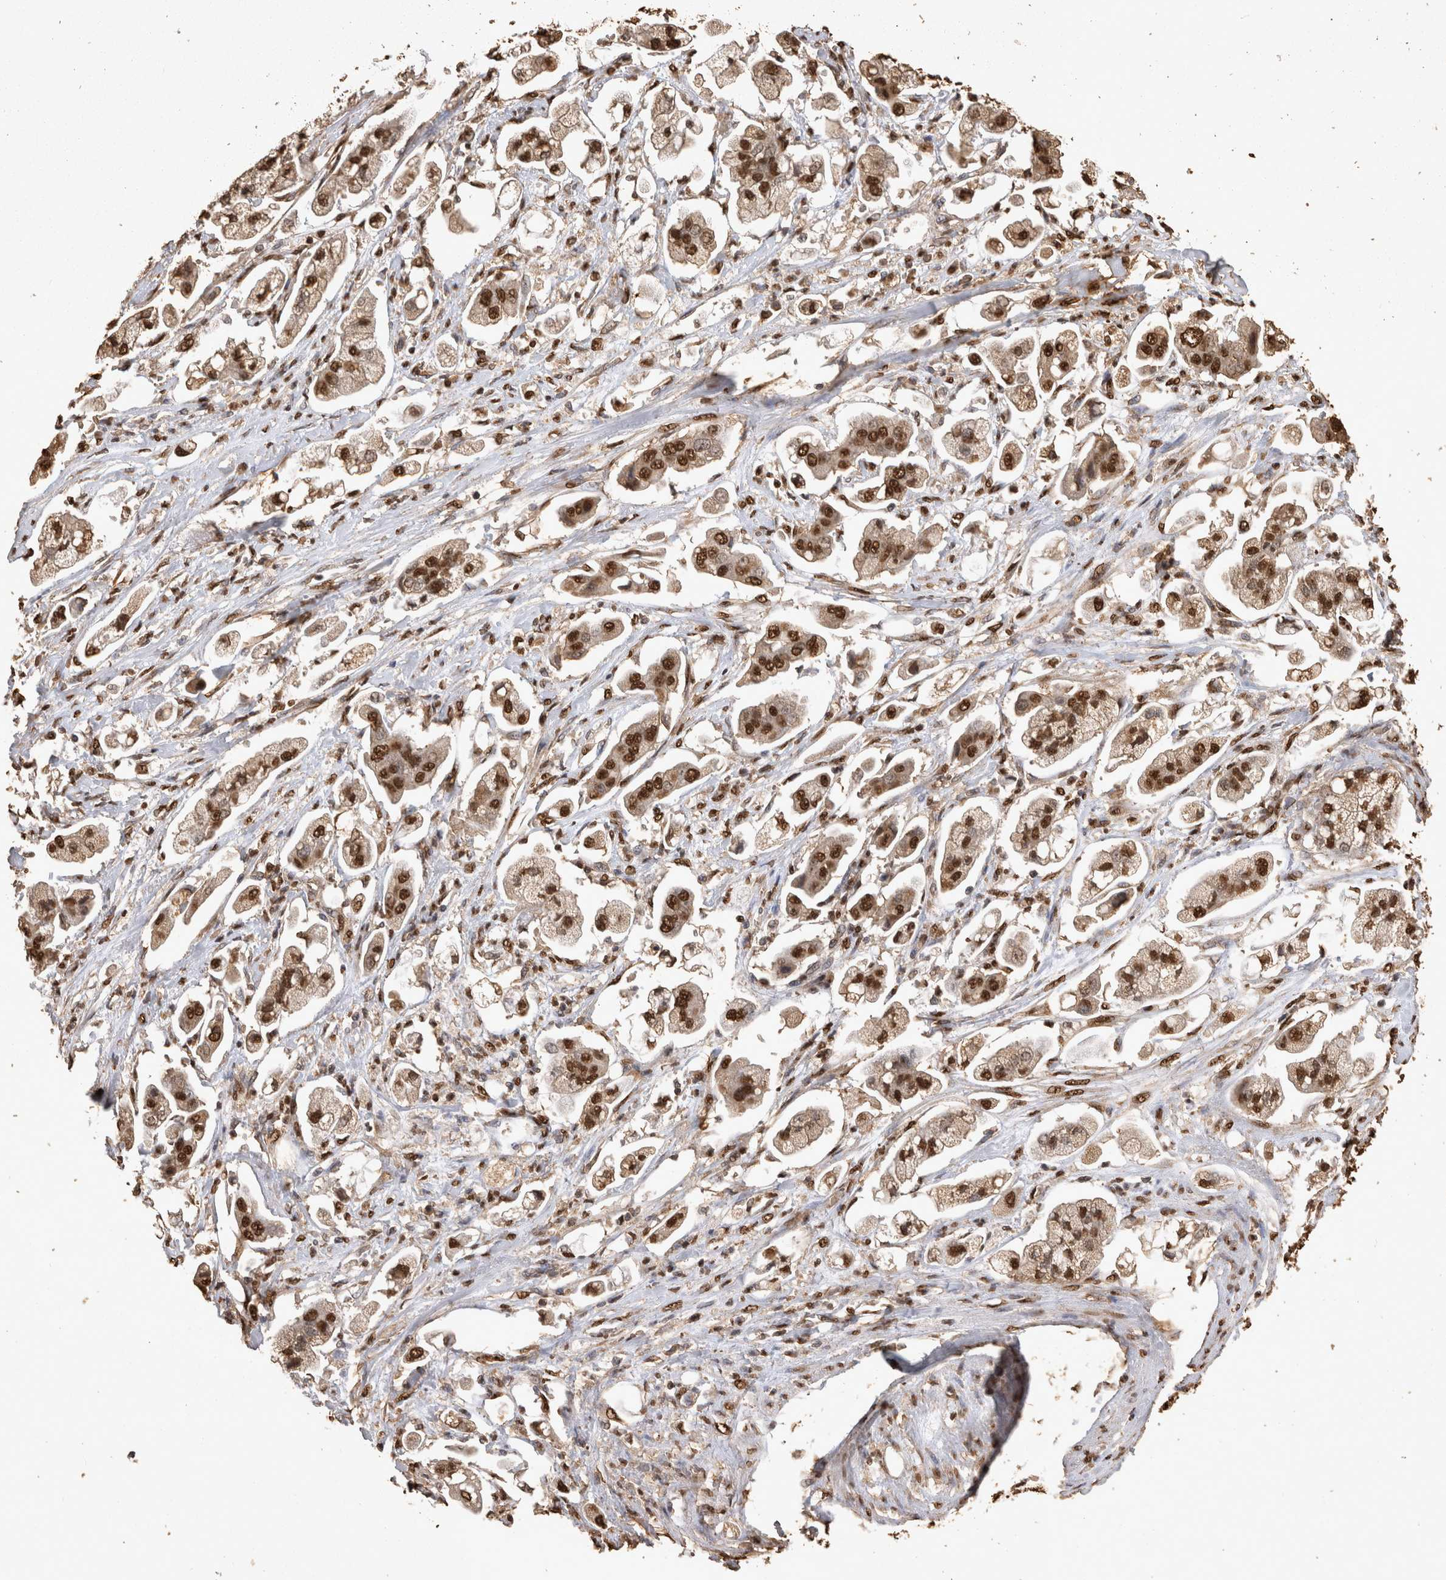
{"staining": {"intensity": "strong", "quantity": ">75%", "location": "nuclear"}, "tissue": "stomach cancer", "cell_type": "Tumor cells", "image_type": "cancer", "snomed": [{"axis": "morphology", "description": "Adenocarcinoma, NOS"}, {"axis": "topography", "description": "Stomach"}], "caption": "Strong nuclear protein staining is identified in approximately >75% of tumor cells in adenocarcinoma (stomach).", "gene": "OAS2", "patient": {"sex": "male", "age": 62}}